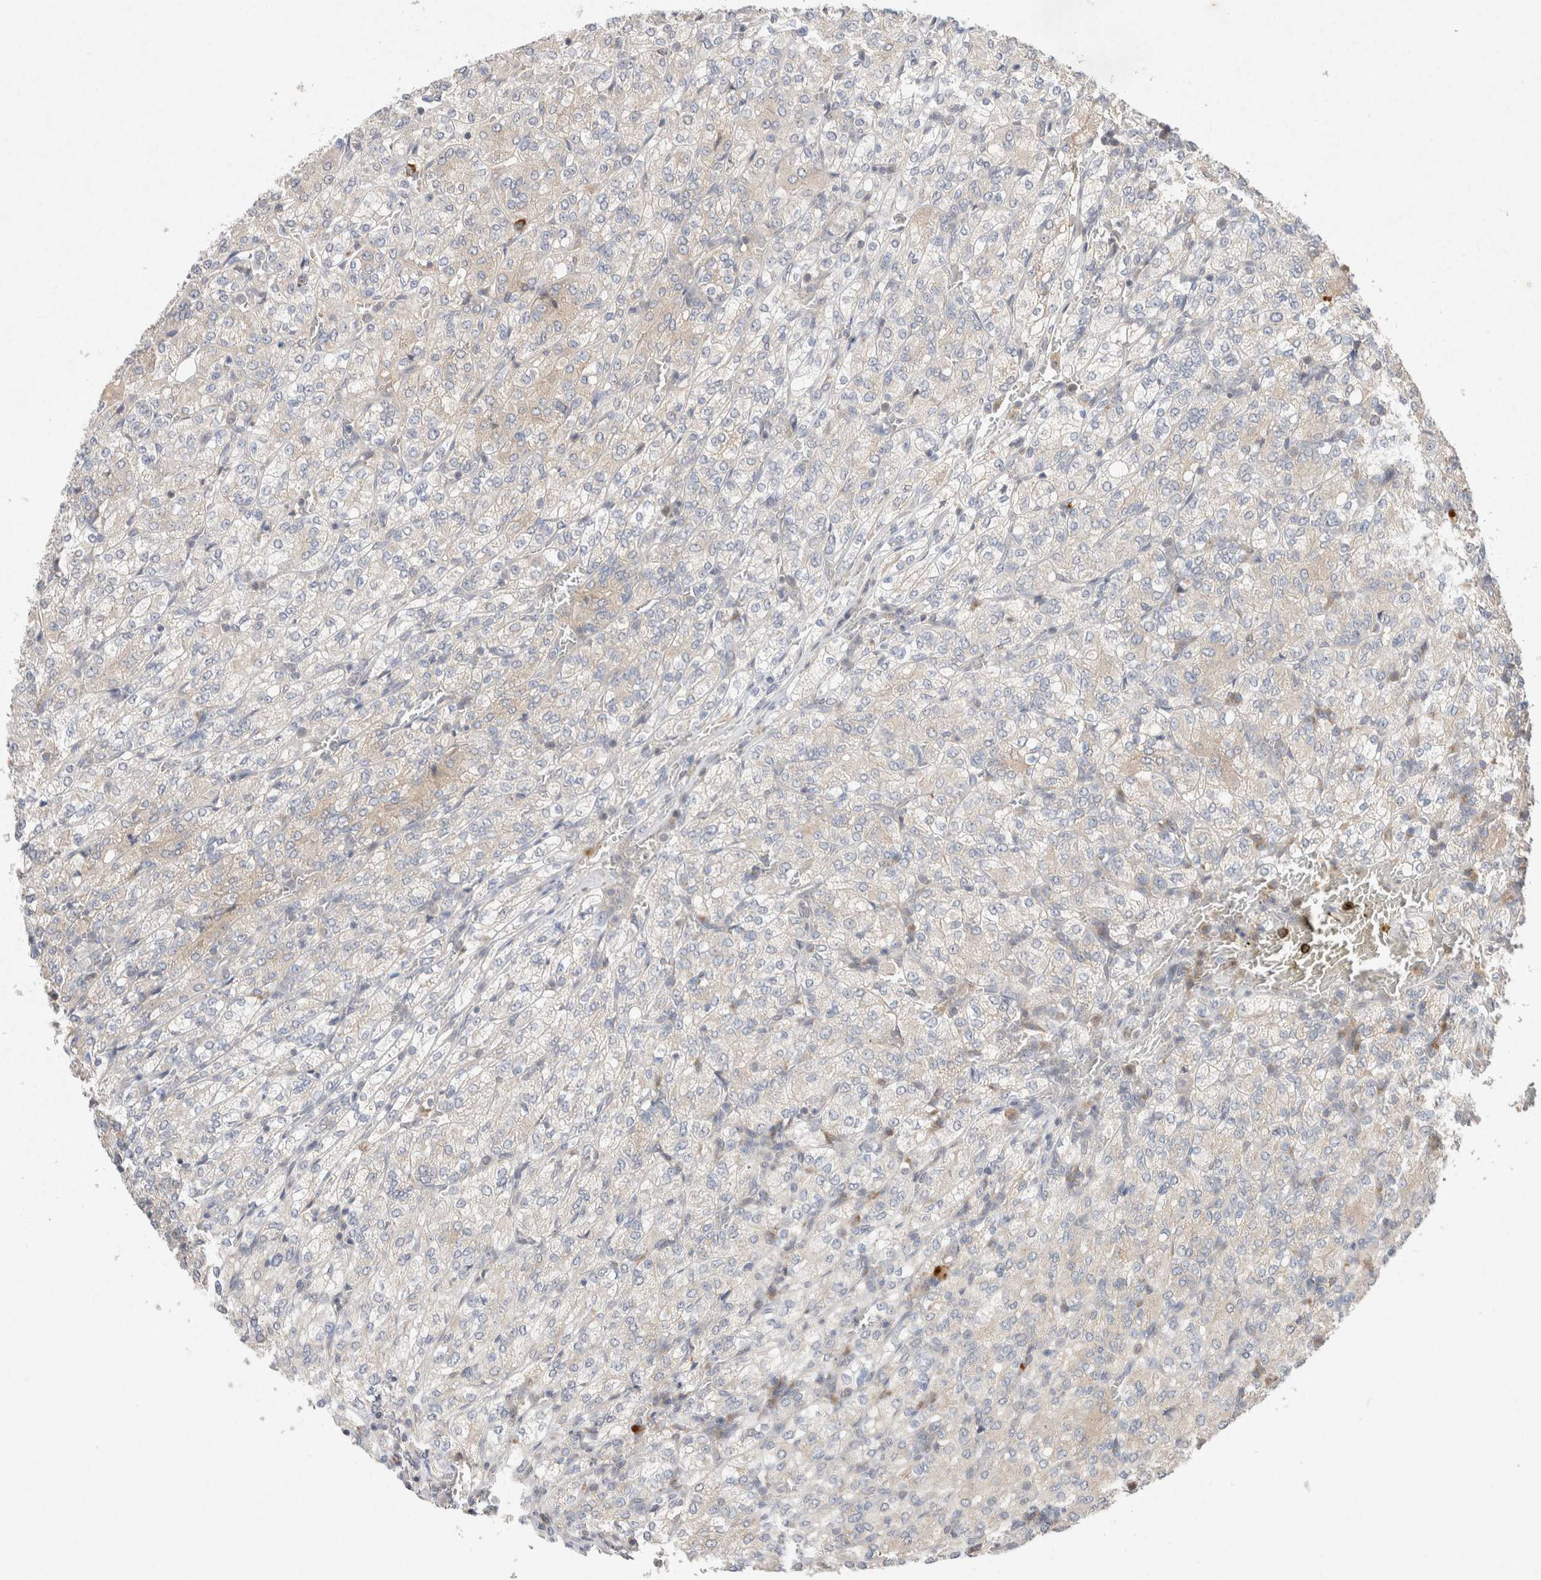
{"staining": {"intensity": "negative", "quantity": "none", "location": "none"}, "tissue": "renal cancer", "cell_type": "Tumor cells", "image_type": "cancer", "snomed": [{"axis": "morphology", "description": "Adenocarcinoma, NOS"}, {"axis": "topography", "description": "Kidney"}], "caption": "Tumor cells are negative for protein expression in human adenocarcinoma (renal).", "gene": "CMTM4", "patient": {"sex": "male", "age": 77}}